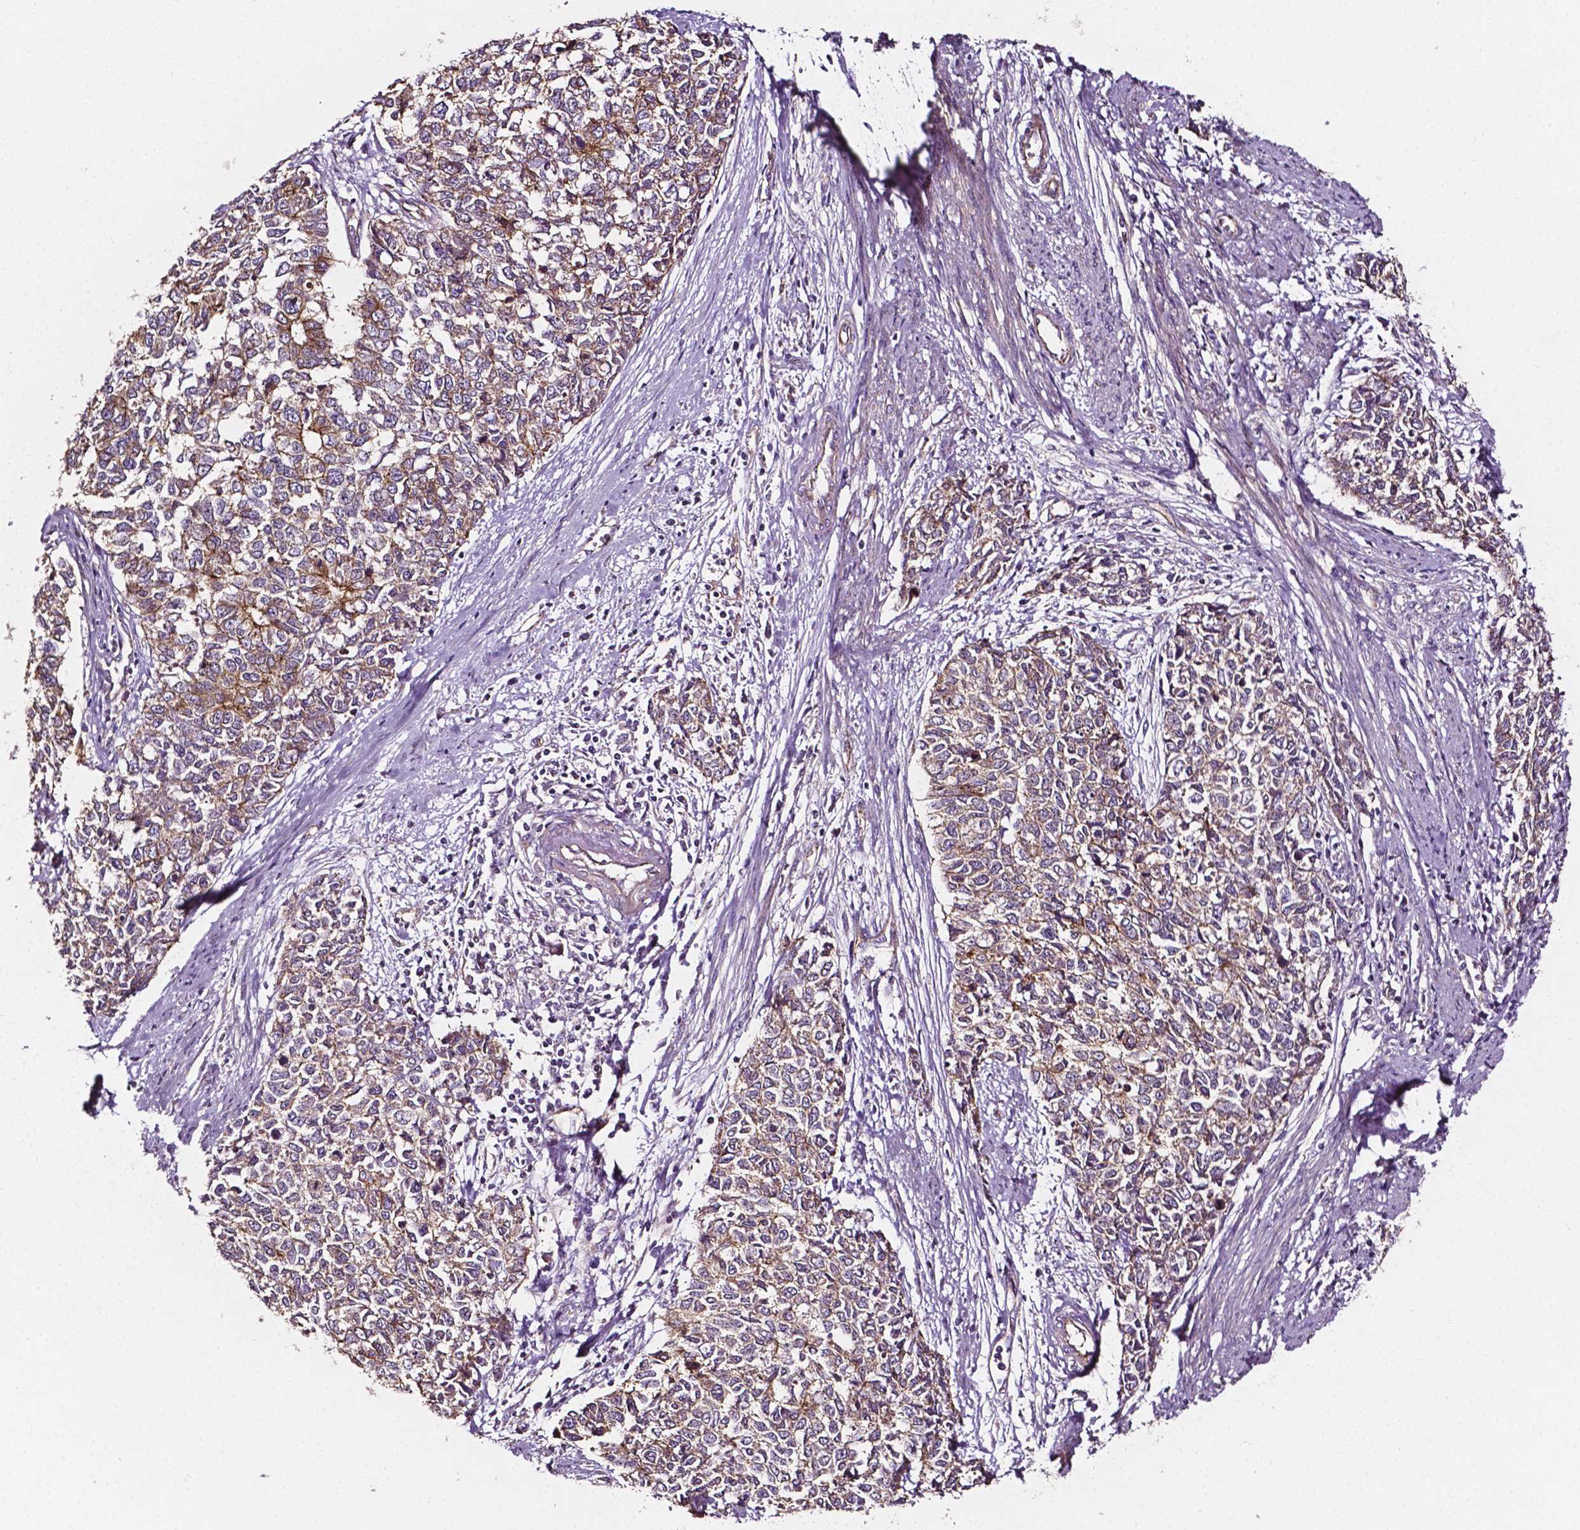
{"staining": {"intensity": "weak", "quantity": ">75%", "location": "cytoplasmic/membranous"}, "tissue": "cervical cancer", "cell_type": "Tumor cells", "image_type": "cancer", "snomed": [{"axis": "morphology", "description": "Adenocarcinoma, NOS"}, {"axis": "topography", "description": "Cervix"}], "caption": "IHC image of human cervical cancer stained for a protein (brown), which reveals low levels of weak cytoplasmic/membranous expression in about >75% of tumor cells.", "gene": "ATG16L1", "patient": {"sex": "female", "age": 63}}